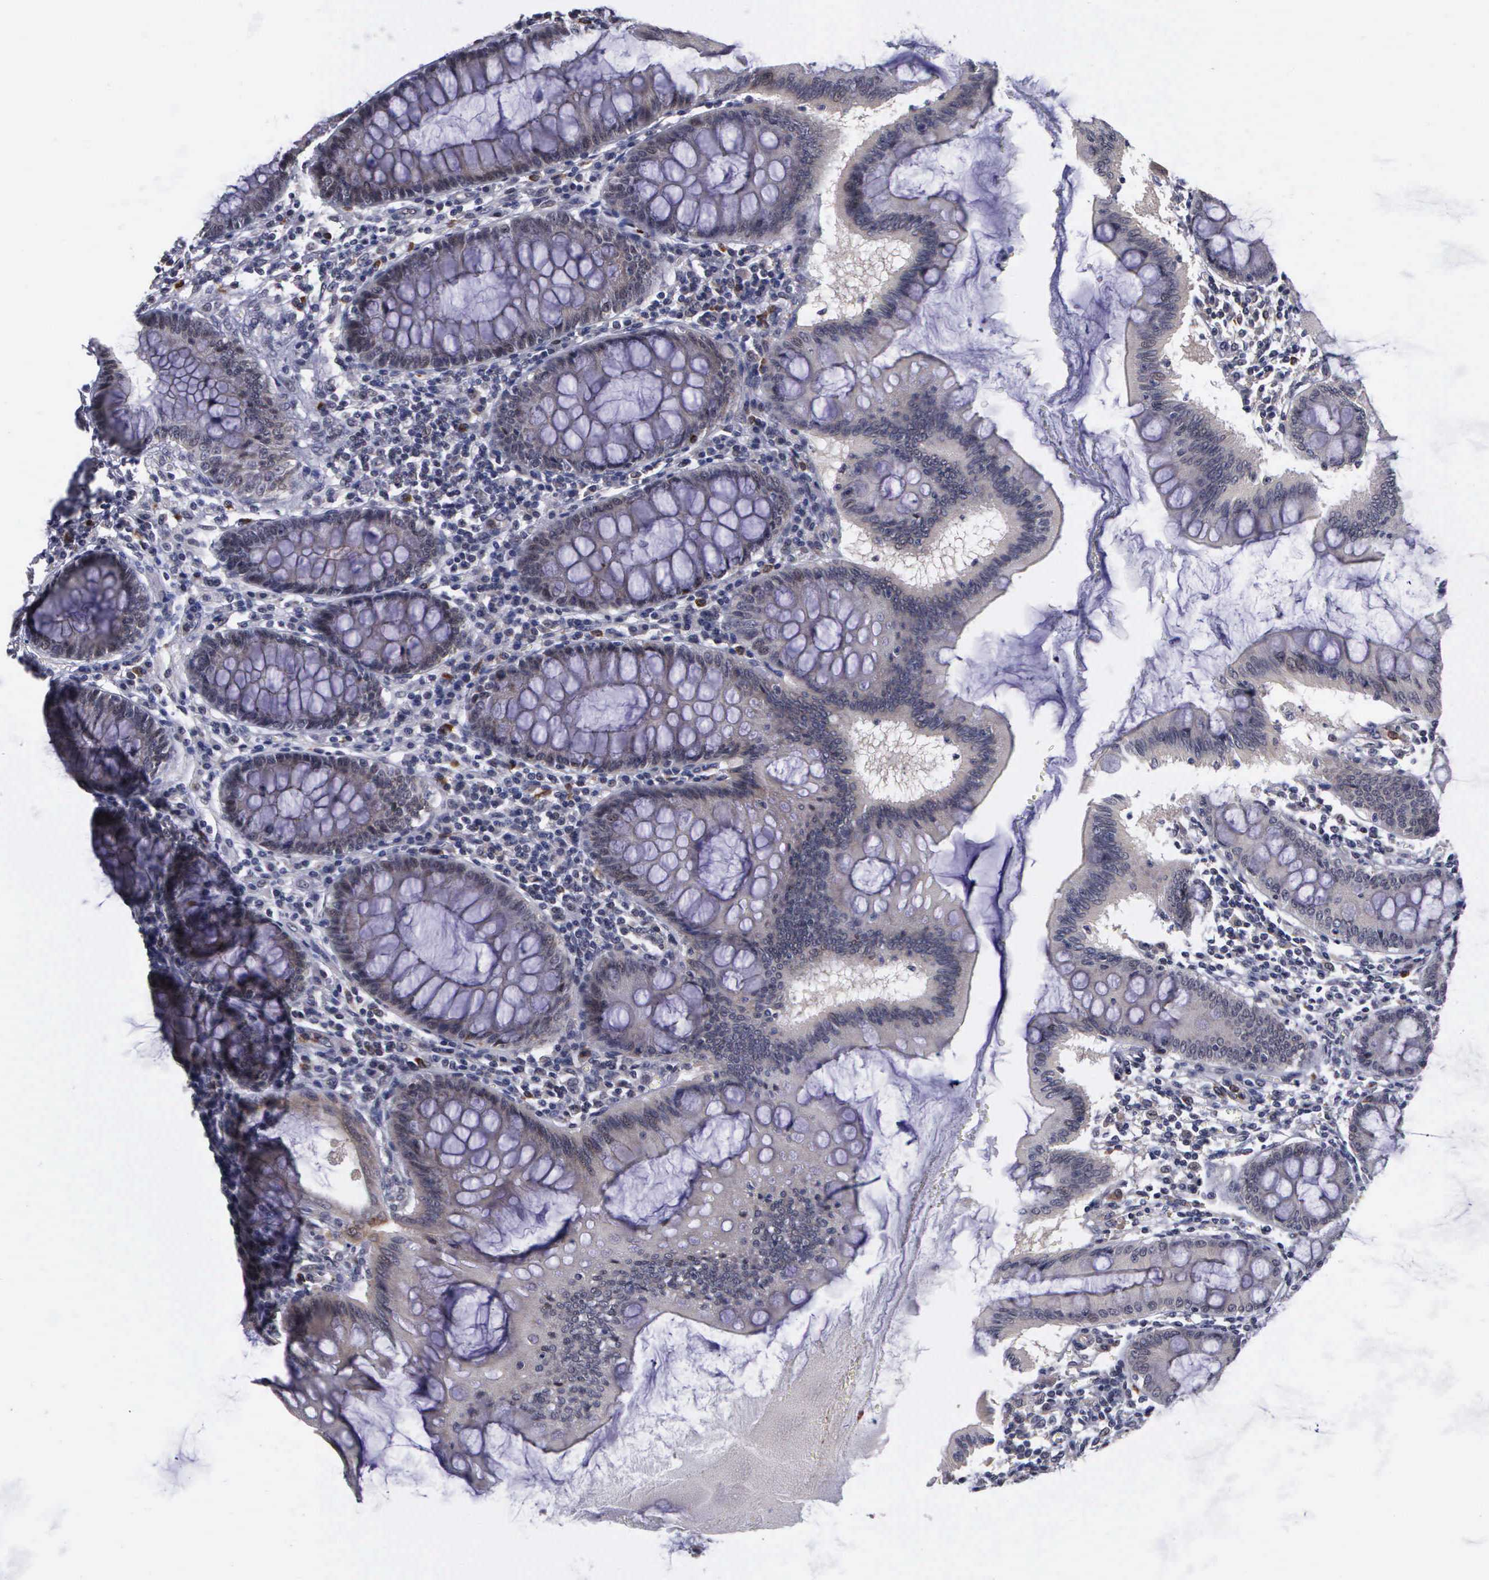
{"staining": {"intensity": "negative", "quantity": "none", "location": "none"}, "tissue": "colon", "cell_type": "Endothelial cells", "image_type": "normal", "snomed": [{"axis": "morphology", "description": "Normal tissue, NOS"}, {"axis": "topography", "description": "Colon"}], "caption": "Endothelial cells are negative for protein expression in normal human colon. (DAB (3,3'-diaminobenzidine) IHC visualized using brightfield microscopy, high magnification).", "gene": "MAP3K9", "patient": {"sex": "male", "age": 62}}